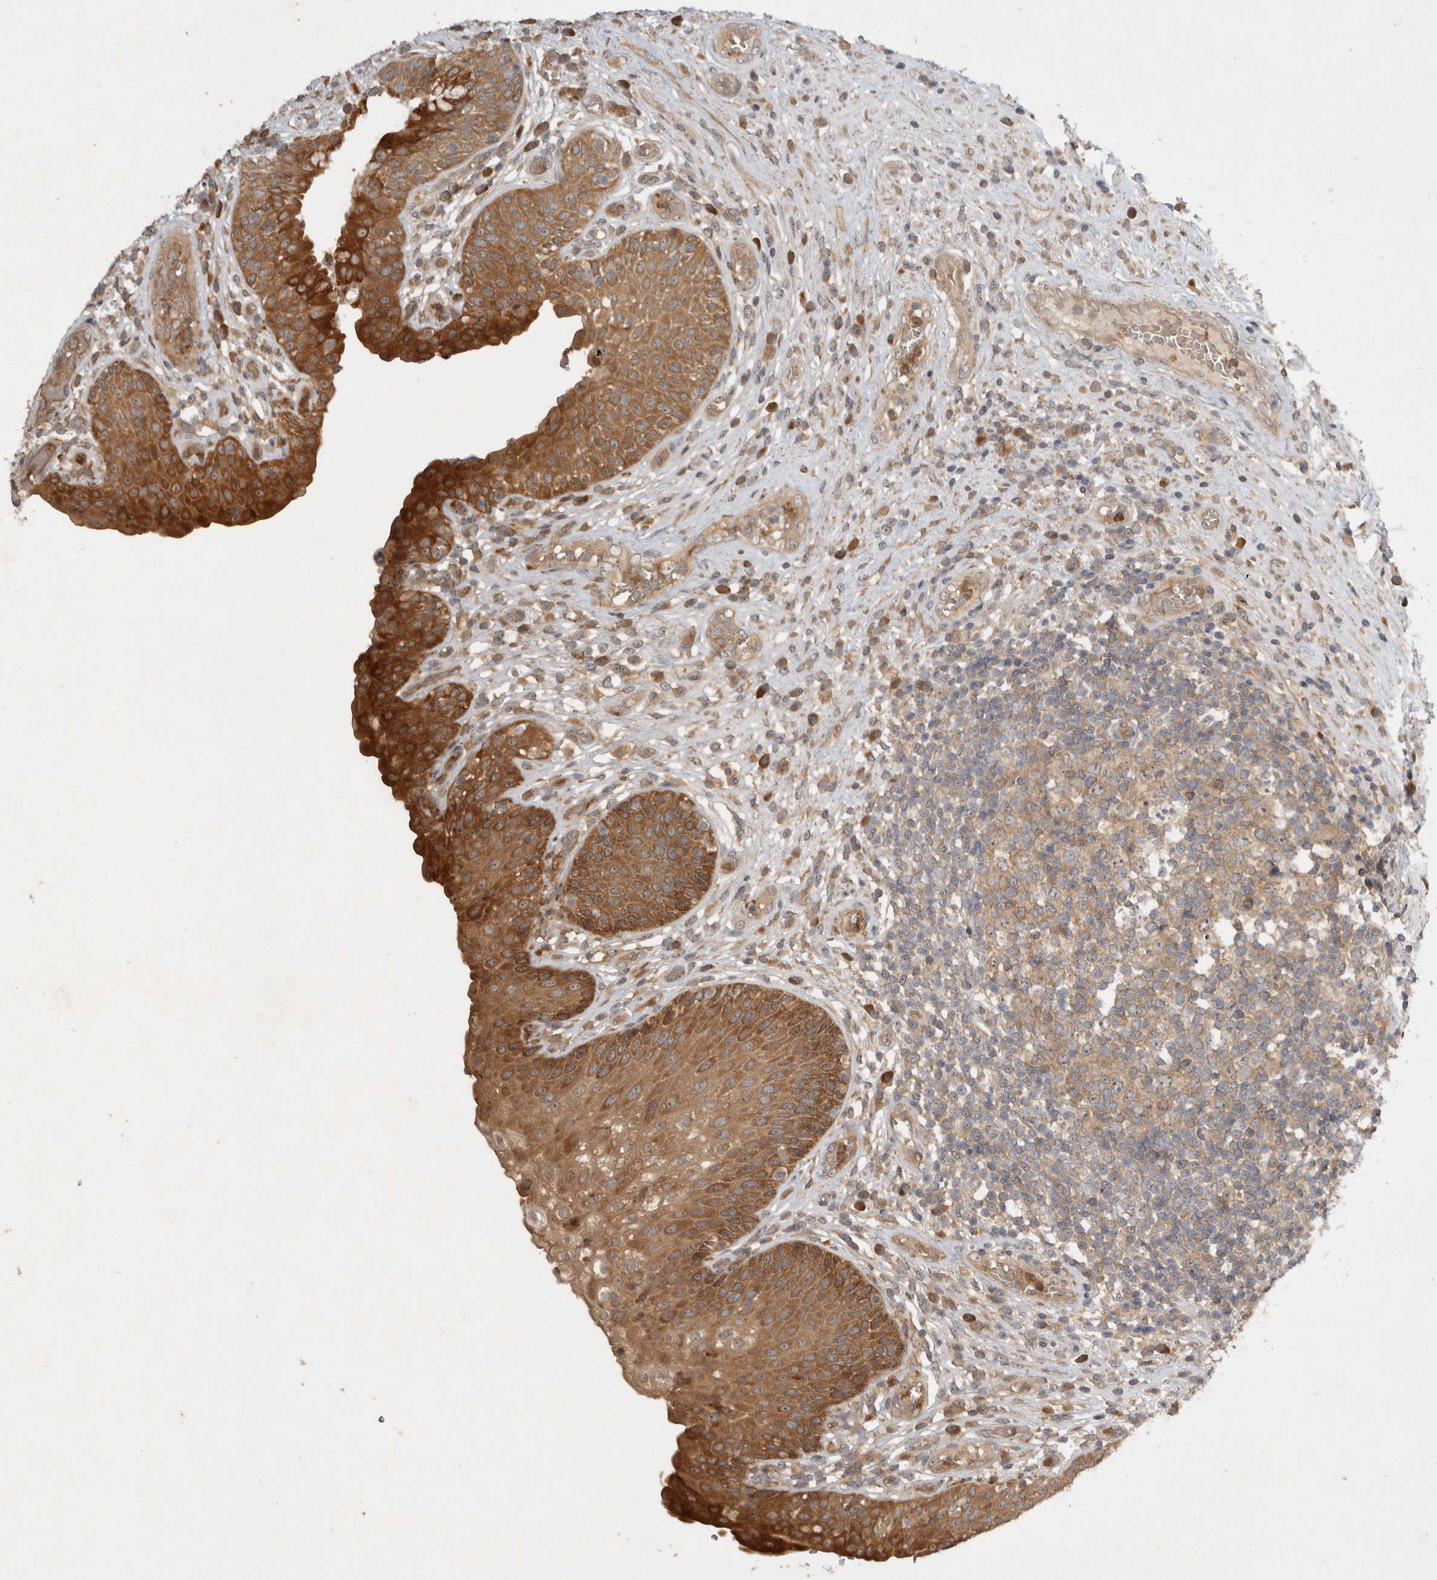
{"staining": {"intensity": "strong", "quantity": ">75%", "location": "cytoplasmic/membranous"}, "tissue": "urinary bladder", "cell_type": "Urothelial cells", "image_type": "normal", "snomed": [{"axis": "morphology", "description": "Normal tissue, NOS"}, {"axis": "topography", "description": "Urinary bladder"}], "caption": "Urinary bladder stained for a protein displays strong cytoplasmic/membranous positivity in urothelial cells. Nuclei are stained in blue.", "gene": "VEPH1", "patient": {"sex": "female", "age": 62}}